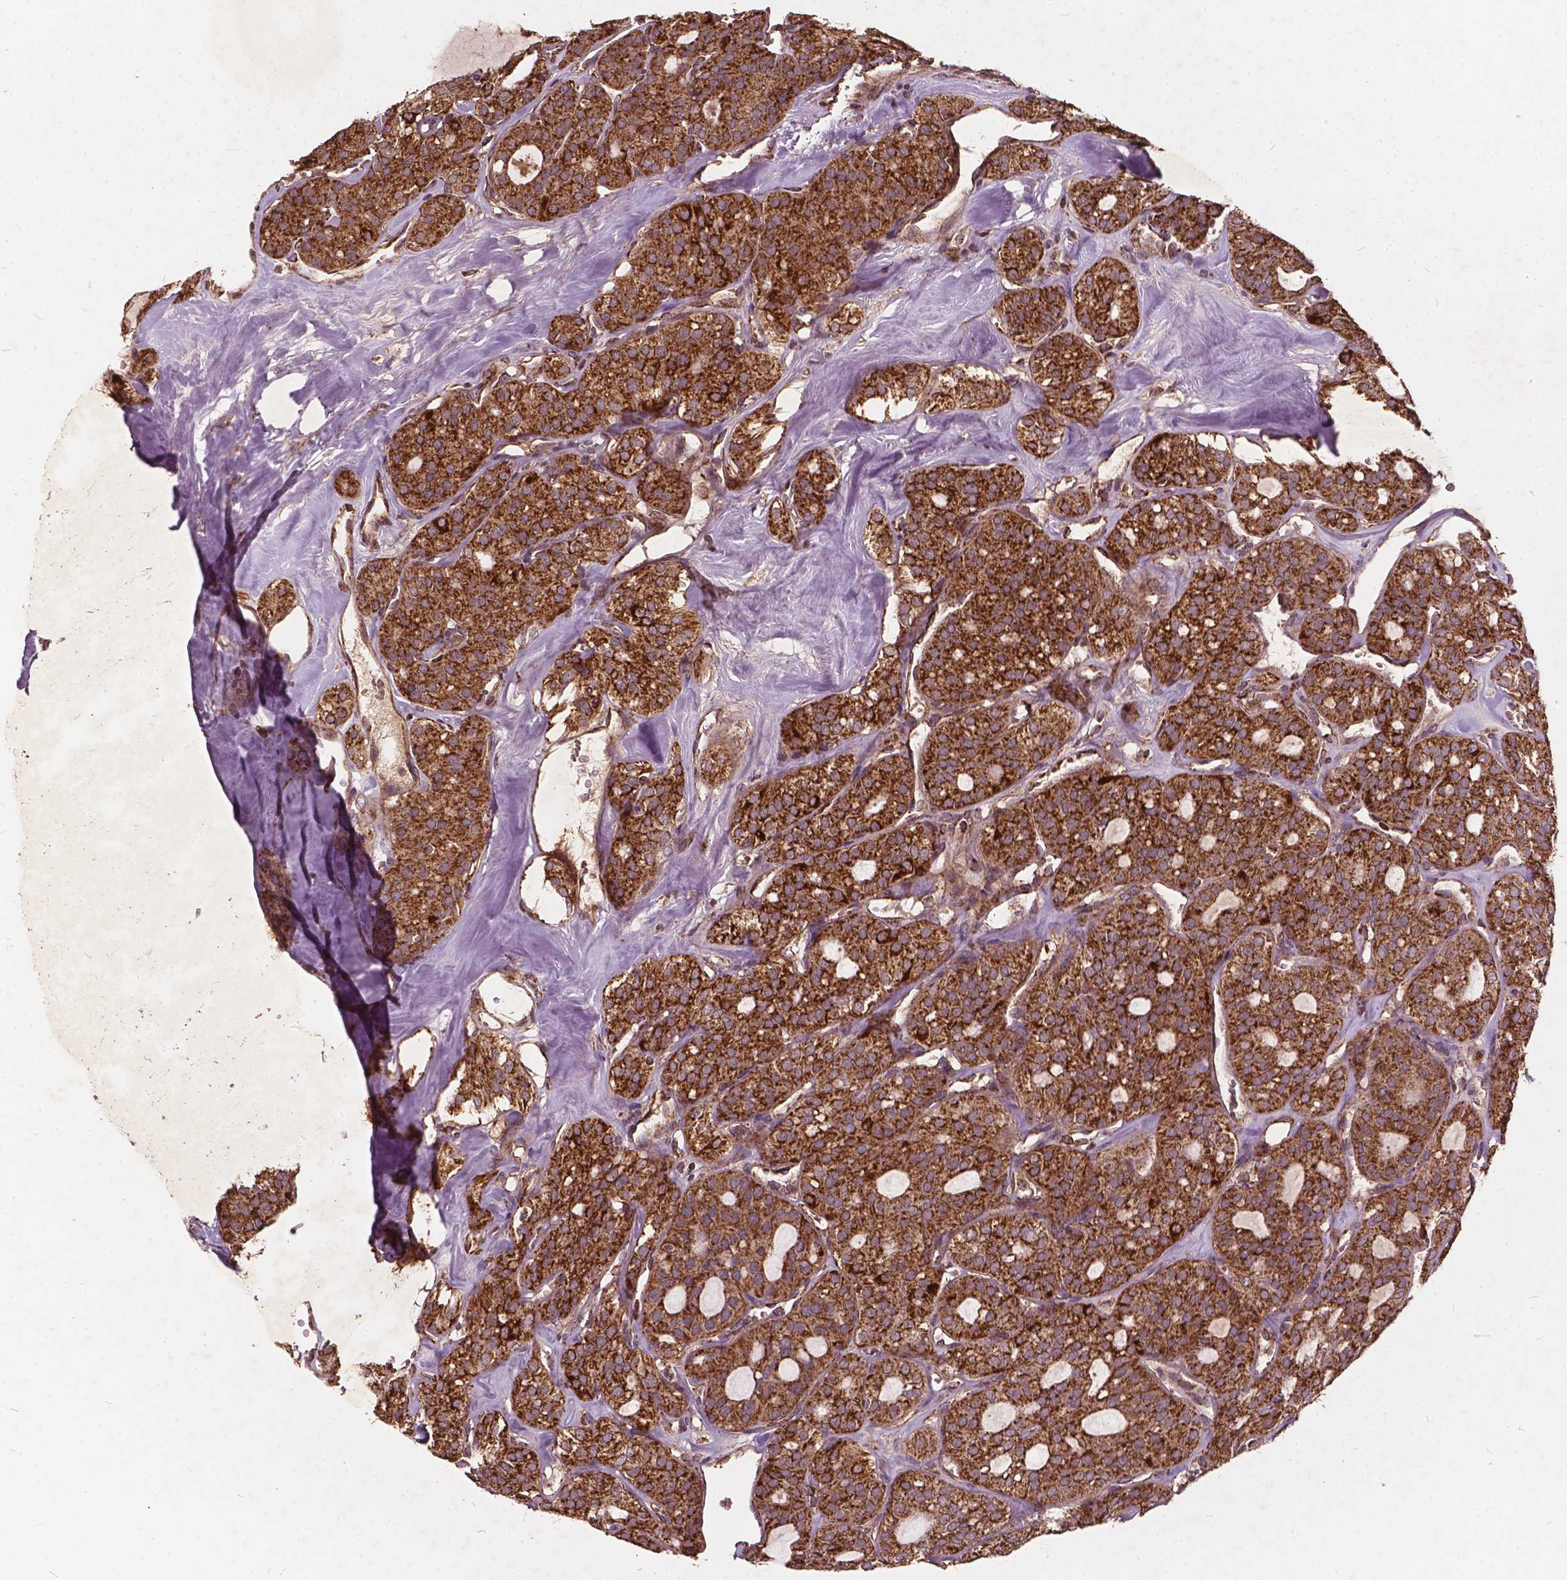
{"staining": {"intensity": "strong", "quantity": ">75%", "location": "cytoplasmic/membranous"}, "tissue": "thyroid cancer", "cell_type": "Tumor cells", "image_type": "cancer", "snomed": [{"axis": "morphology", "description": "Follicular adenoma carcinoma, NOS"}, {"axis": "topography", "description": "Thyroid gland"}], "caption": "Protein expression analysis of thyroid follicular adenoma carcinoma demonstrates strong cytoplasmic/membranous positivity in about >75% of tumor cells.", "gene": "UBXN2A", "patient": {"sex": "male", "age": 75}}